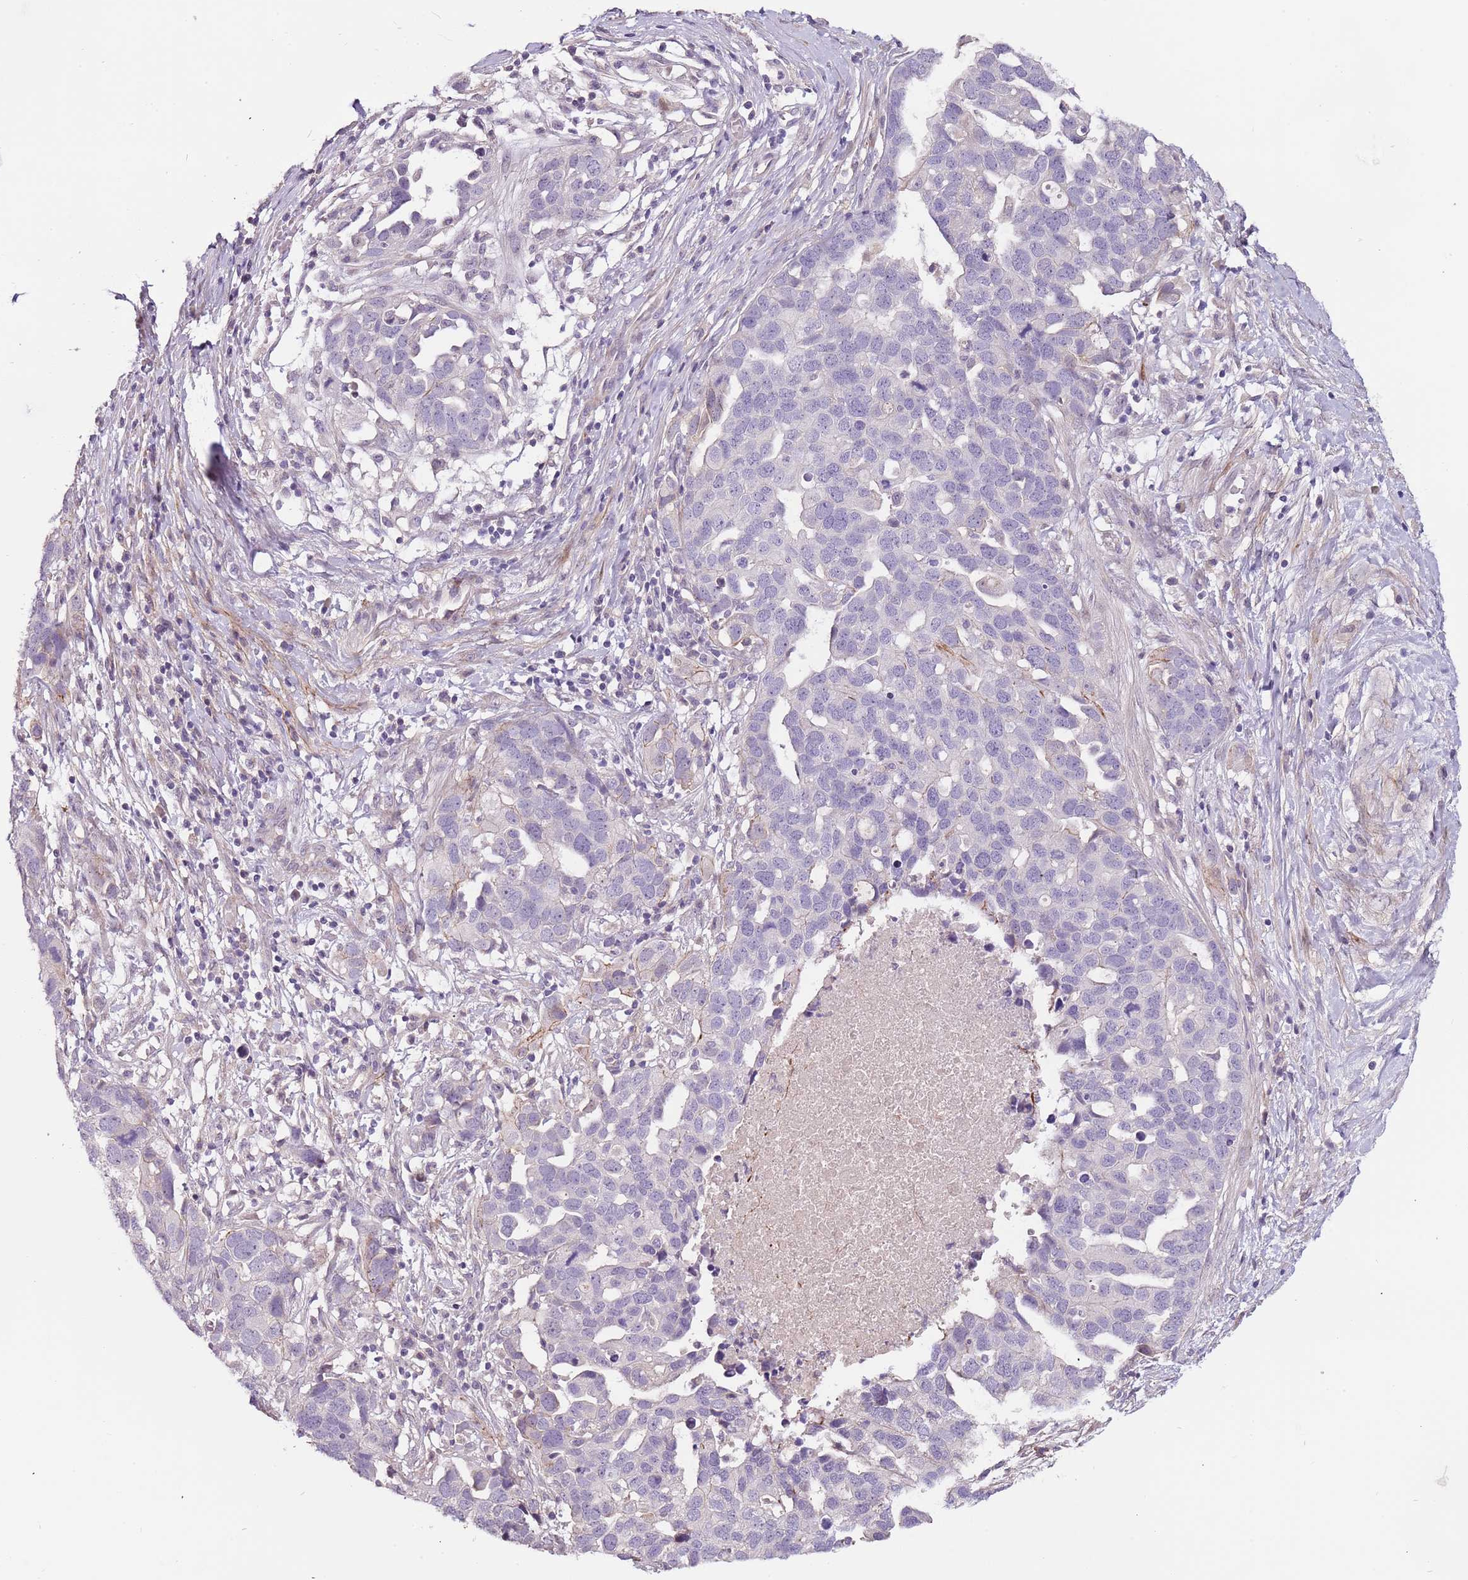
{"staining": {"intensity": "negative", "quantity": "none", "location": "none"}, "tissue": "ovarian cancer", "cell_type": "Tumor cells", "image_type": "cancer", "snomed": [{"axis": "morphology", "description": "Cystadenocarcinoma, serous, NOS"}, {"axis": "topography", "description": "Ovary"}], "caption": "The image displays no significant positivity in tumor cells of ovarian cancer (serous cystadenocarcinoma).", "gene": "NKX2-3", "patient": {"sex": "female", "age": 54}}